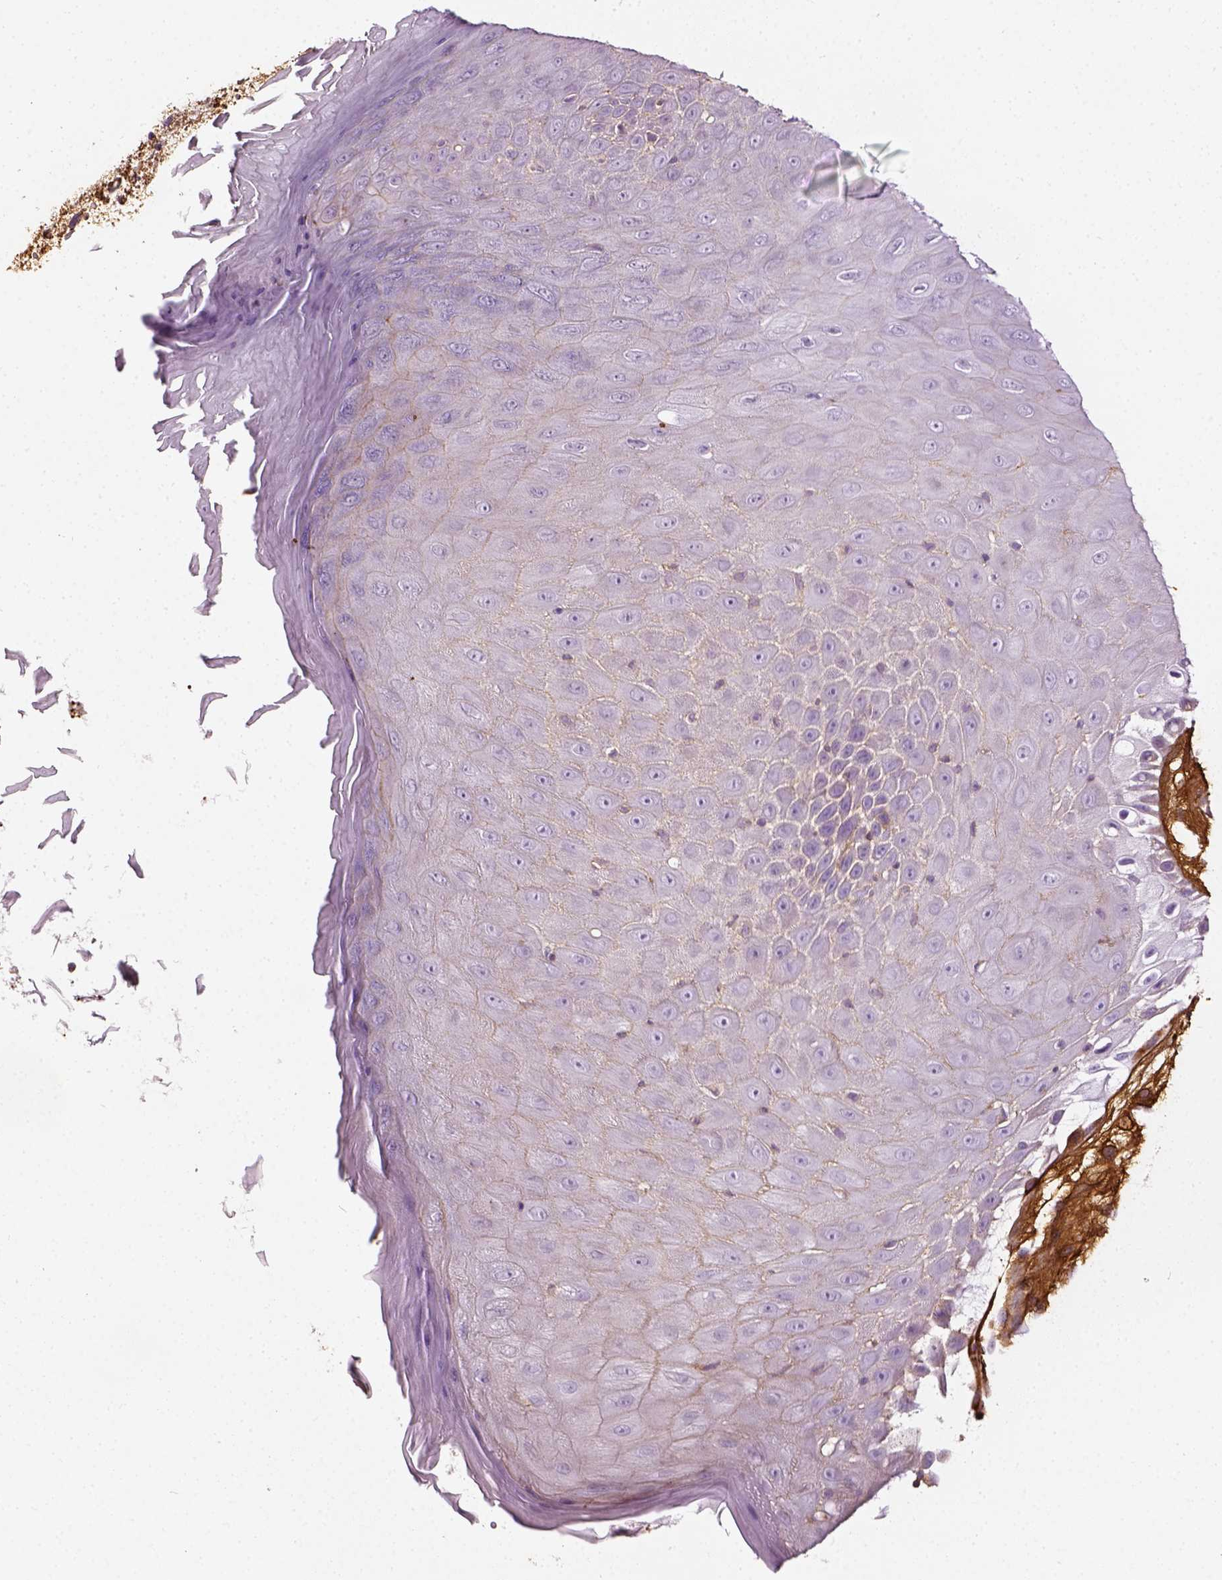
{"staining": {"intensity": "negative", "quantity": "none", "location": "none"}, "tissue": "melanoma", "cell_type": "Tumor cells", "image_type": "cancer", "snomed": [{"axis": "morphology", "description": "Malignant melanoma, NOS"}, {"axis": "topography", "description": "Skin"}], "caption": "This is an immunohistochemistry micrograph of human malignant melanoma. There is no positivity in tumor cells.", "gene": "COL6A2", "patient": {"sex": "male", "age": 68}}